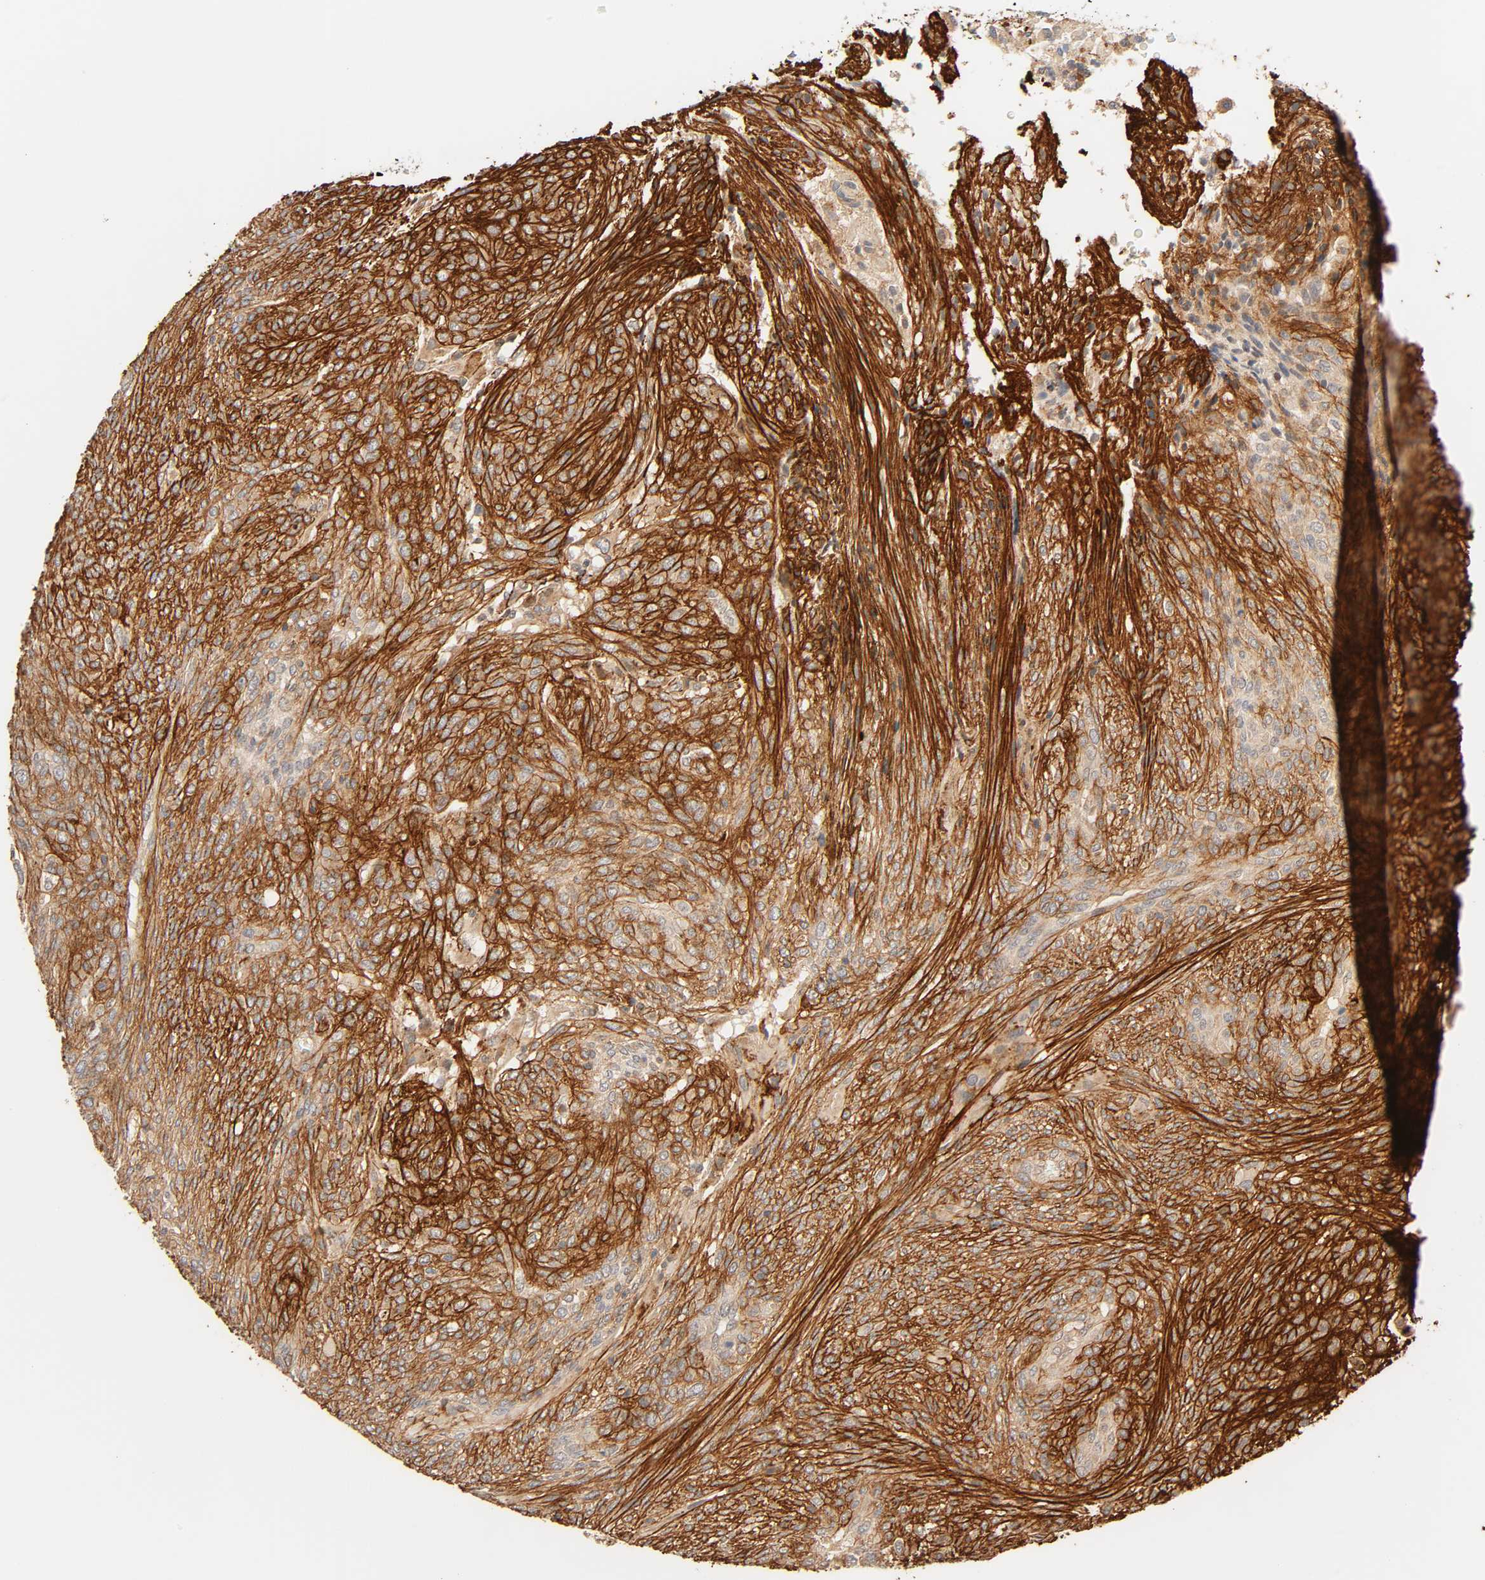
{"staining": {"intensity": "strong", "quantity": ">75%", "location": "cytoplasmic/membranous"}, "tissue": "glioma", "cell_type": "Tumor cells", "image_type": "cancer", "snomed": [{"axis": "morphology", "description": "Glioma, malignant, High grade"}, {"axis": "topography", "description": "Cerebral cortex"}], "caption": "High-magnification brightfield microscopy of glioma stained with DAB (3,3'-diaminobenzidine) (brown) and counterstained with hematoxylin (blue). tumor cells exhibit strong cytoplasmic/membranous staining is appreciated in about>75% of cells.", "gene": "CACNA1G", "patient": {"sex": "female", "age": 55}}